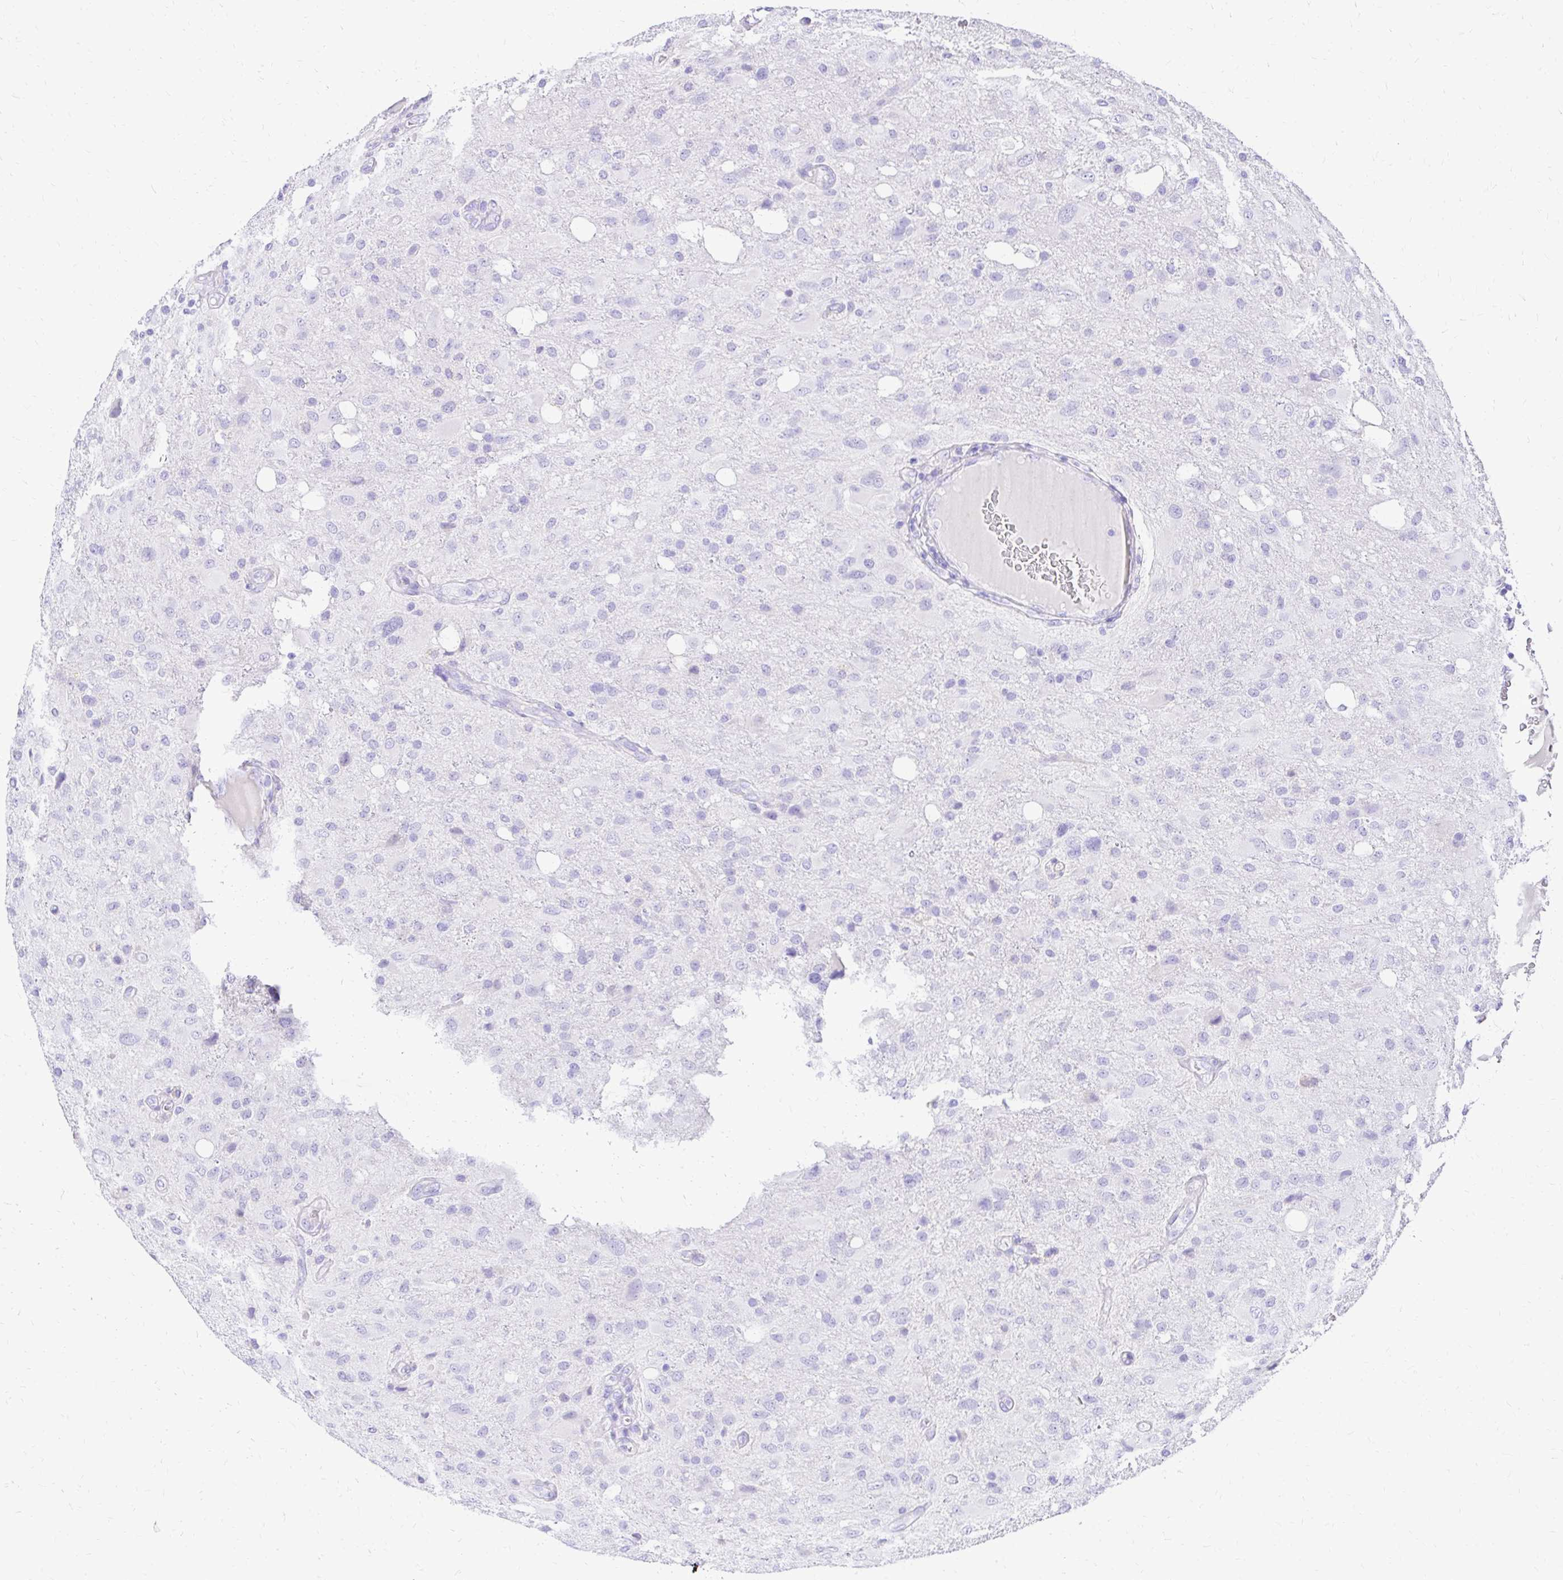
{"staining": {"intensity": "negative", "quantity": "none", "location": "none"}, "tissue": "glioma", "cell_type": "Tumor cells", "image_type": "cancer", "snomed": [{"axis": "morphology", "description": "Glioma, malignant, High grade"}, {"axis": "topography", "description": "Brain"}], "caption": "Immunohistochemistry (IHC) of human glioma demonstrates no staining in tumor cells.", "gene": "S100G", "patient": {"sex": "male", "age": 53}}